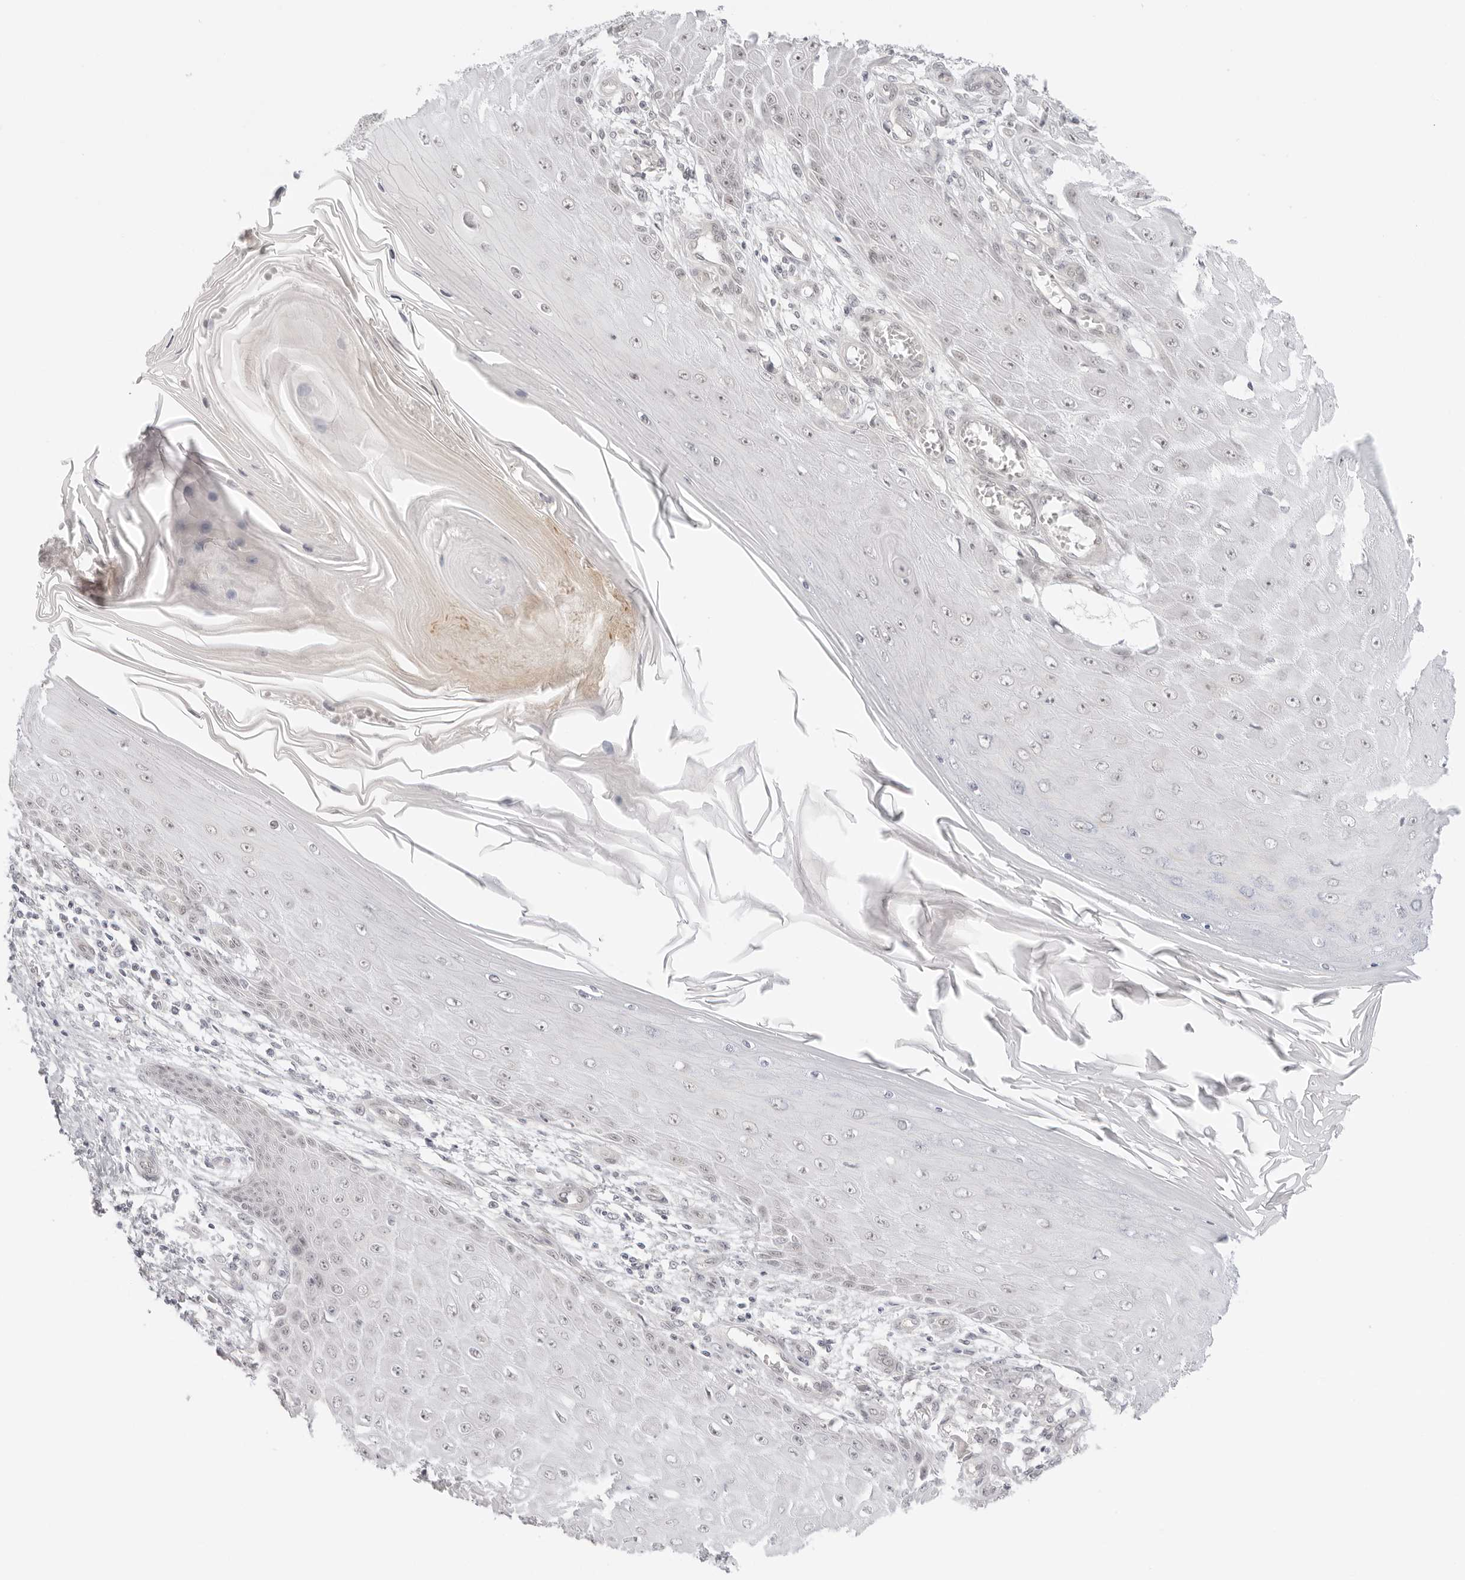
{"staining": {"intensity": "negative", "quantity": "none", "location": "none"}, "tissue": "skin cancer", "cell_type": "Tumor cells", "image_type": "cancer", "snomed": [{"axis": "morphology", "description": "Squamous cell carcinoma, NOS"}, {"axis": "topography", "description": "Skin"}], "caption": "Photomicrograph shows no protein expression in tumor cells of skin cancer (squamous cell carcinoma) tissue. (DAB (3,3'-diaminobenzidine) immunohistochemistry visualized using brightfield microscopy, high magnification).", "gene": "MED18", "patient": {"sex": "female", "age": 73}}